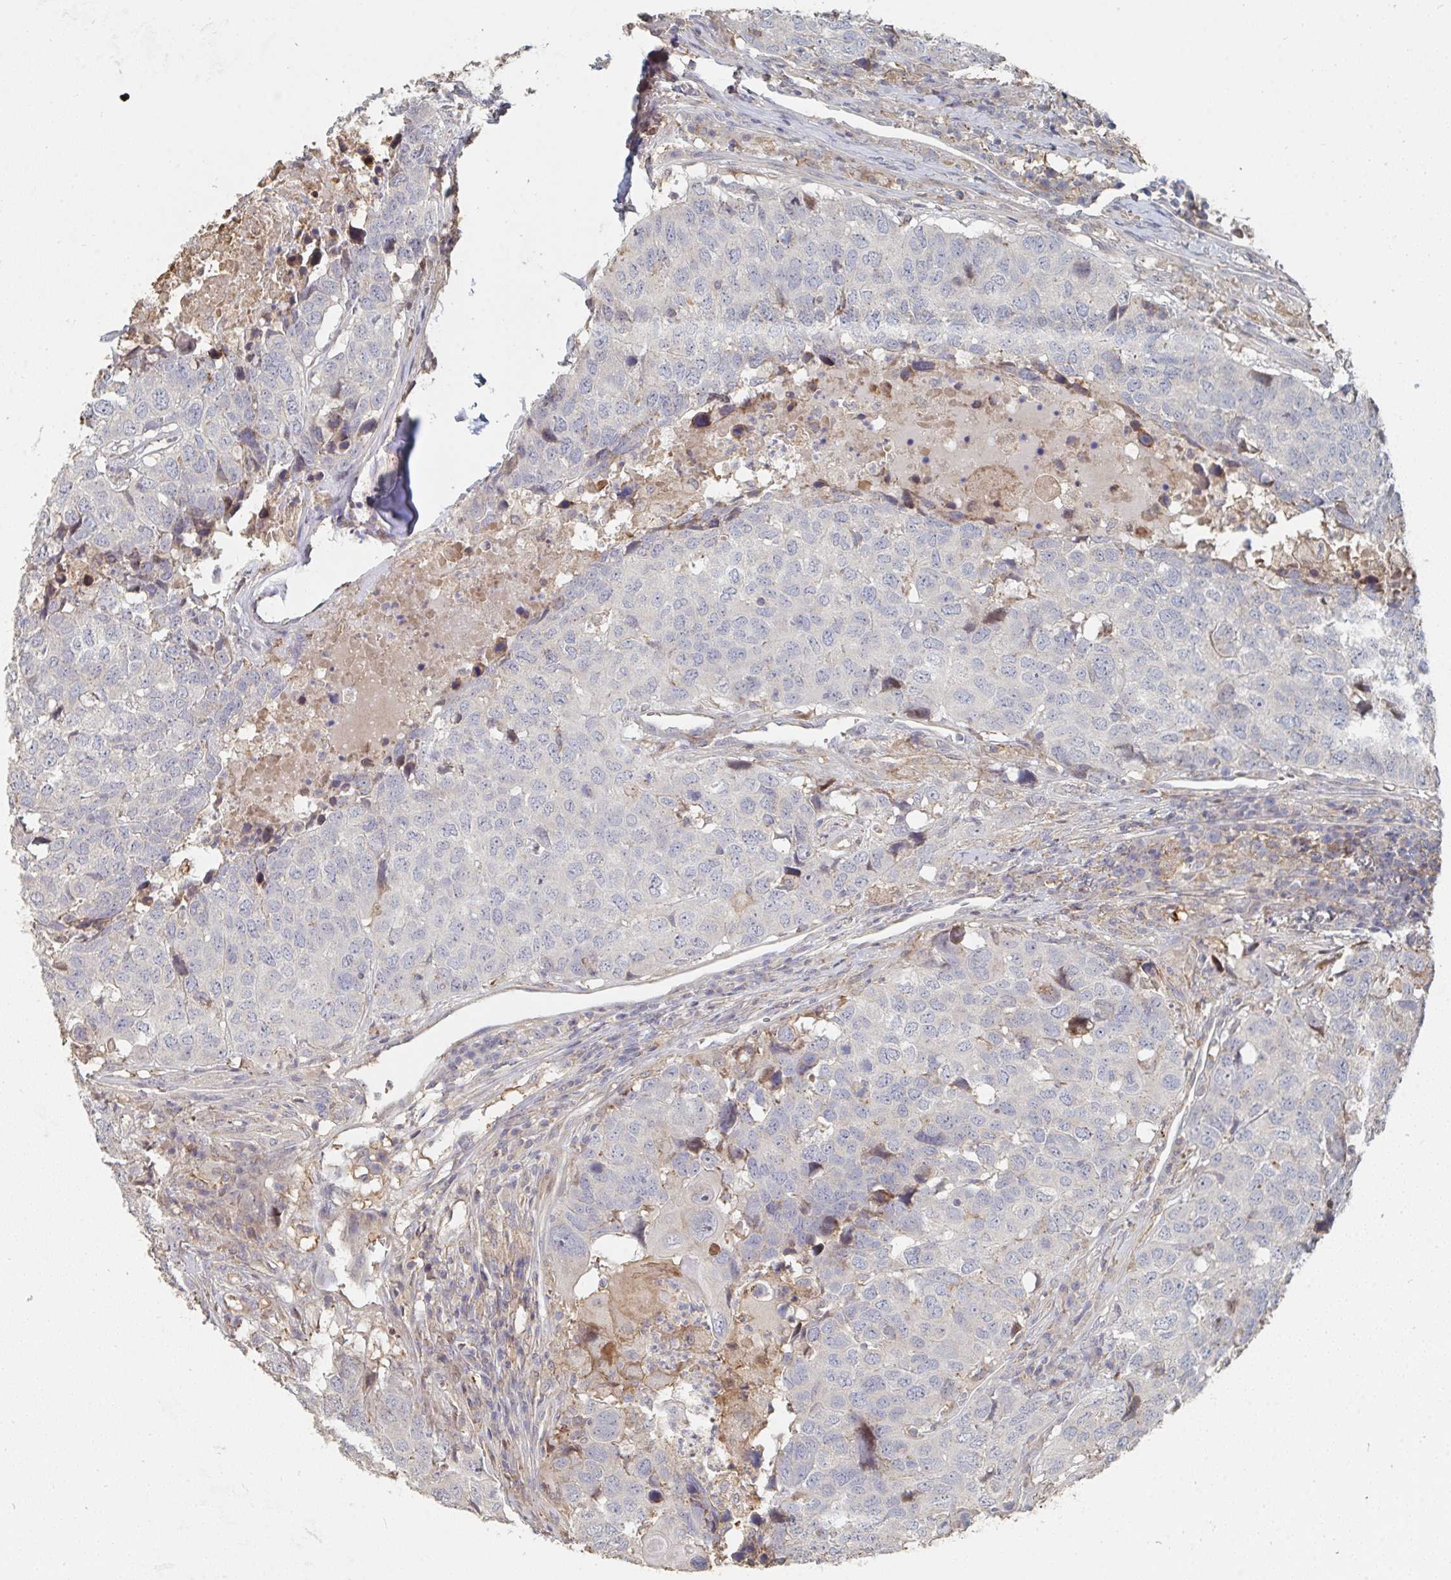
{"staining": {"intensity": "negative", "quantity": "none", "location": "none"}, "tissue": "head and neck cancer", "cell_type": "Tumor cells", "image_type": "cancer", "snomed": [{"axis": "morphology", "description": "Normal tissue, NOS"}, {"axis": "morphology", "description": "Squamous cell carcinoma, NOS"}, {"axis": "topography", "description": "Skeletal muscle"}, {"axis": "topography", "description": "Vascular tissue"}, {"axis": "topography", "description": "Peripheral nerve tissue"}, {"axis": "topography", "description": "Head-Neck"}], "caption": "Head and neck cancer was stained to show a protein in brown. There is no significant expression in tumor cells.", "gene": "PTEN", "patient": {"sex": "male", "age": 66}}